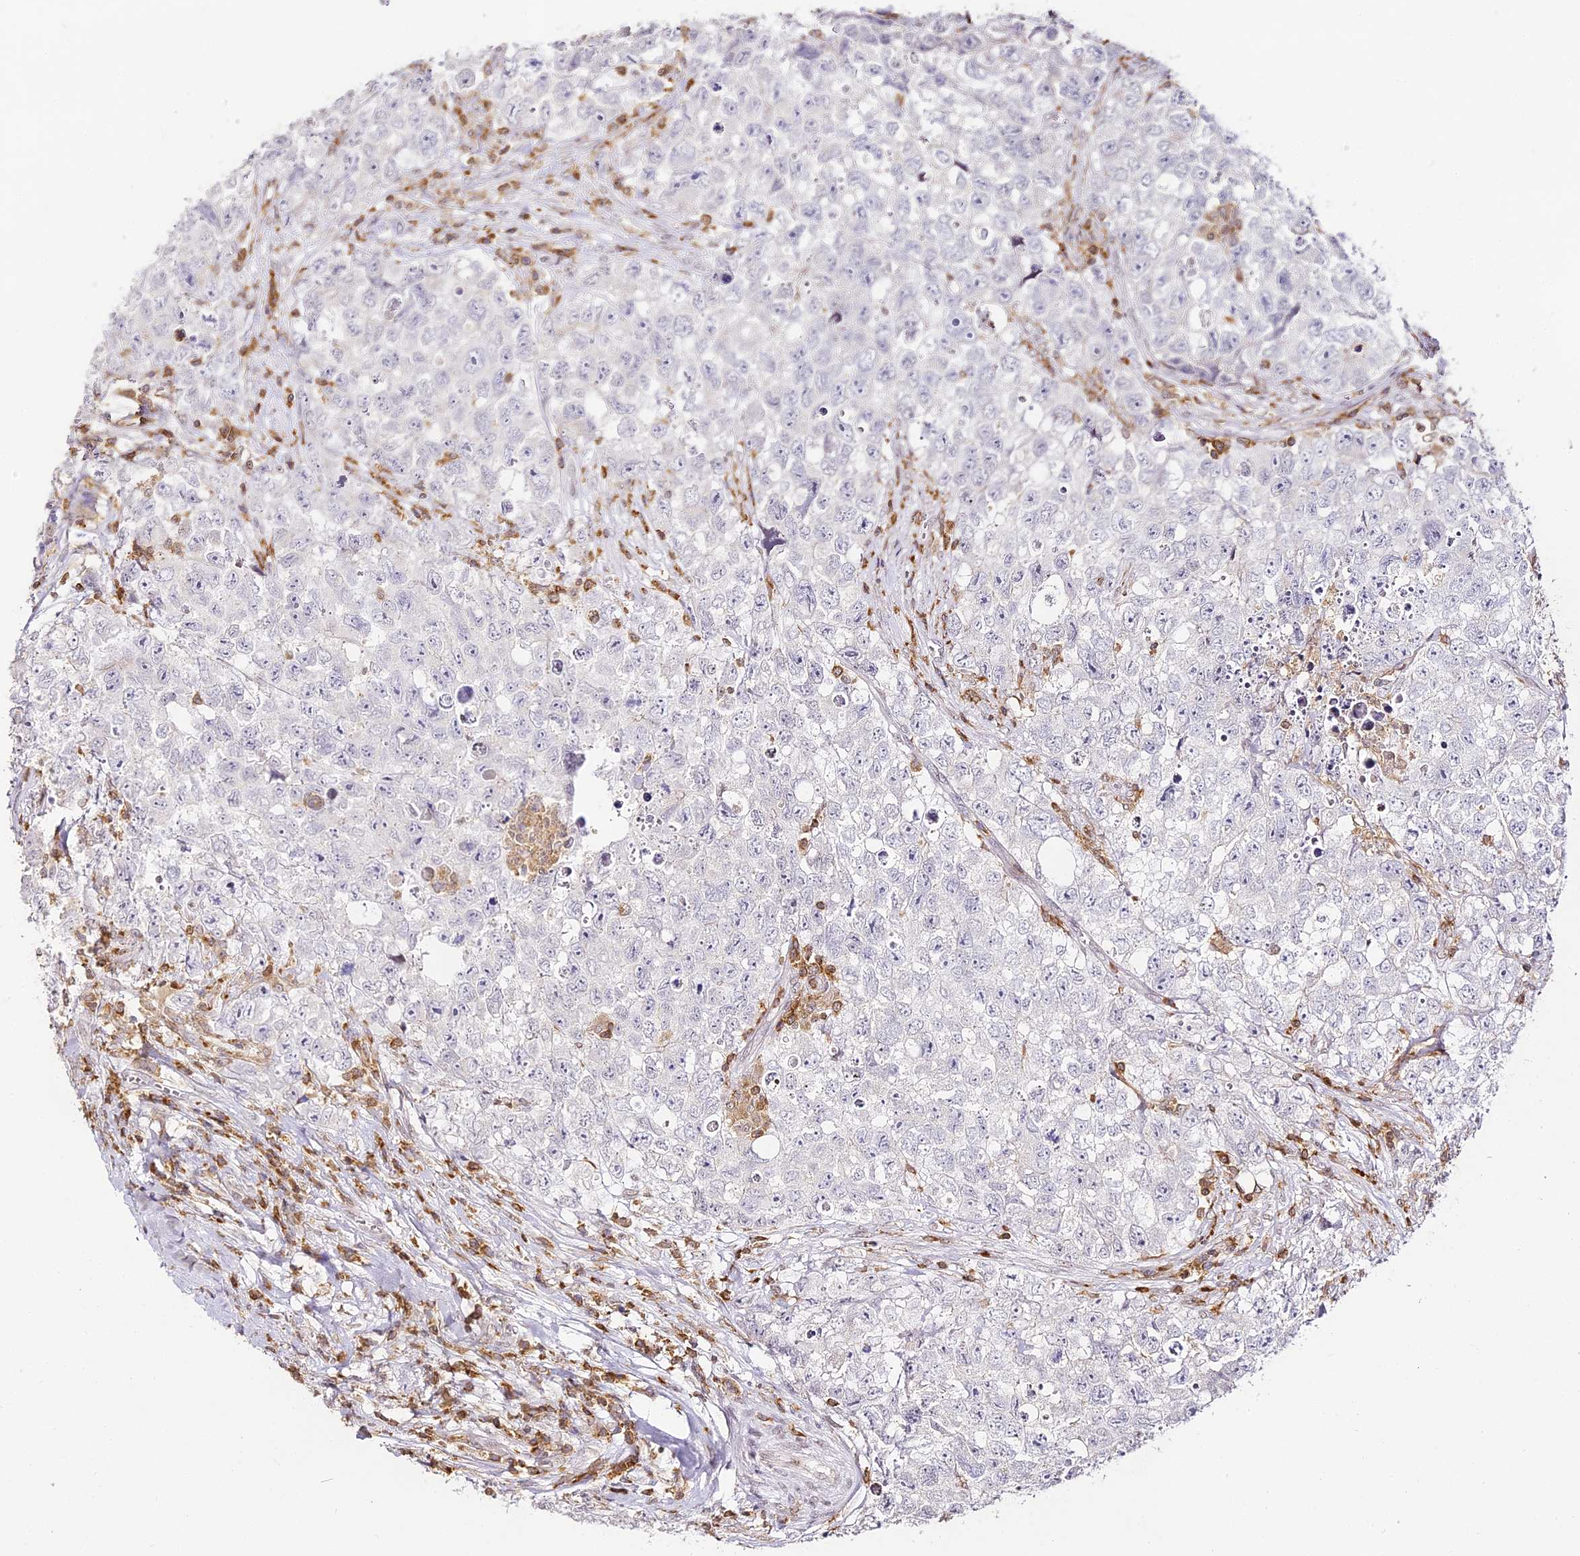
{"staining": {"intensity": "negative", "quantity": "none", "location": "none"}, "tissue": "testis cancer", "cell_type": "Tumor cells", "image_type": "cancer", "snomed": [{"axis": "morphology", "description": "Seminoma, NOS"}, {"axis": "morphology", "description": "Carcinoma, Embryonal, NOS"}, {"axis": "topography", "description": "Testis"}], "caption": "This is a micrograph of IHC staining of testis cancer, which shows no positivity in tumor cells.", "gene": "DOCK2", "patient": {"sex": "male", "age": 43}}